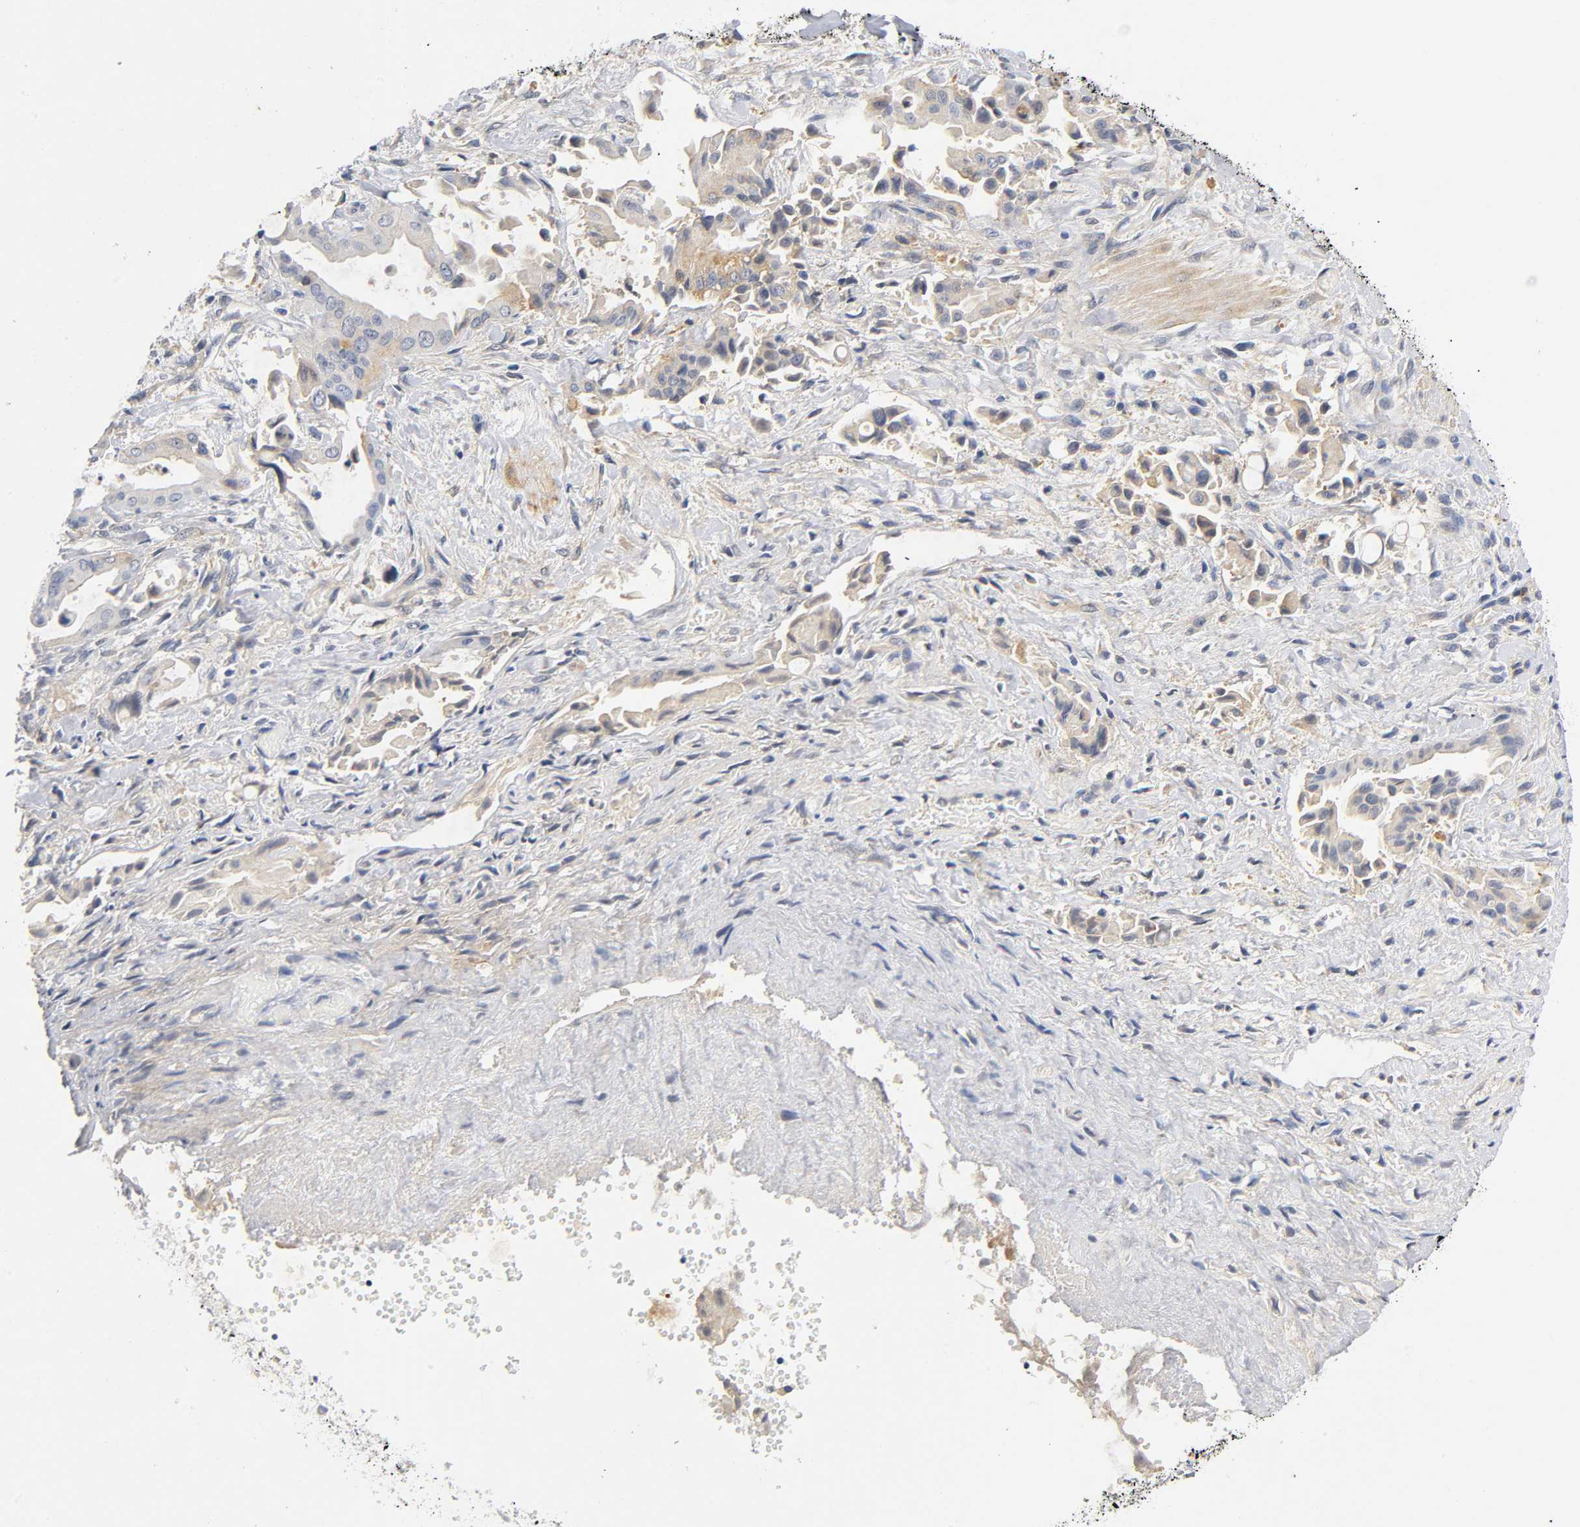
{"staining": {"intensity": "weak", "quantity": "<25%", "location": "cytoplasmic/membranous"}, "tissue": "liver cancer", "cell_type": "Tumor cells", "image_type": "cancer", "snomed": [{"axis": "morphology", "description": "Cholangiocarcinoma"}, {"axis": "topography", "description": "Liver"}], "caption": "An IHC histopathology image of liver cancer is shown. There is no staining in tumor cells of liver cancer.", "gene": "TNC", "patient": {"sex": "male", "age": 58}}